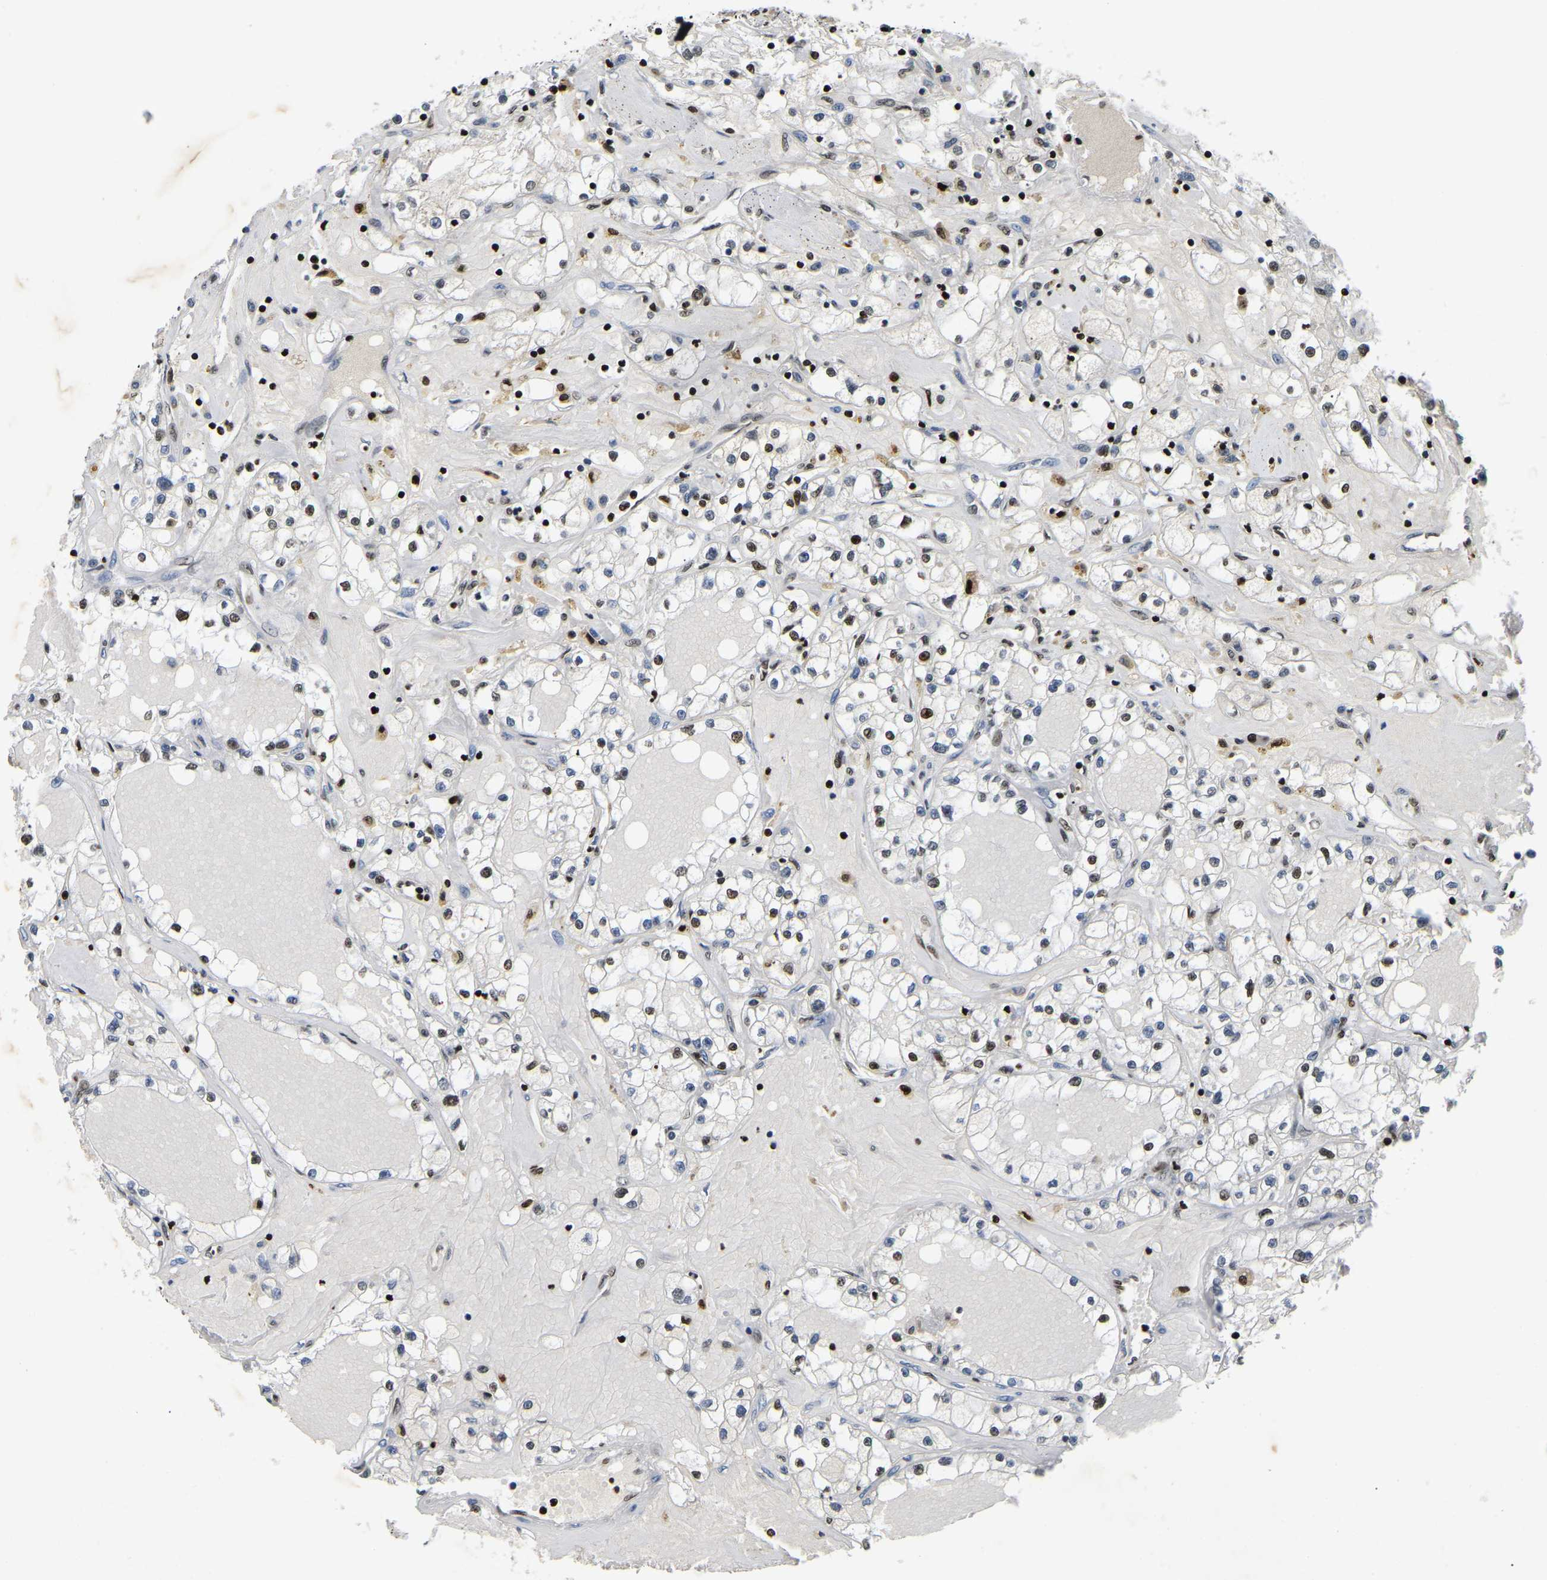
{"staining": {"intensity": "moderate", "quantity": "<25%", "location": "nuclear"}, "tissue": "renal cancer", "cell_type": "Tumor cells", "image_type": "cancer", "snomed": [{"axis": "morphology", "description": "Adenocarcinoma, NOS"}, {"axis": "topography", "description": "Kidney"}], "caption": "A low amount of moderate nuclear staining is appreciated in about <25% of tumor cells in renal adenocarcinoma tissue.", "gene": "LRRC61", "patient": {"sex": "male", "age": 56}}